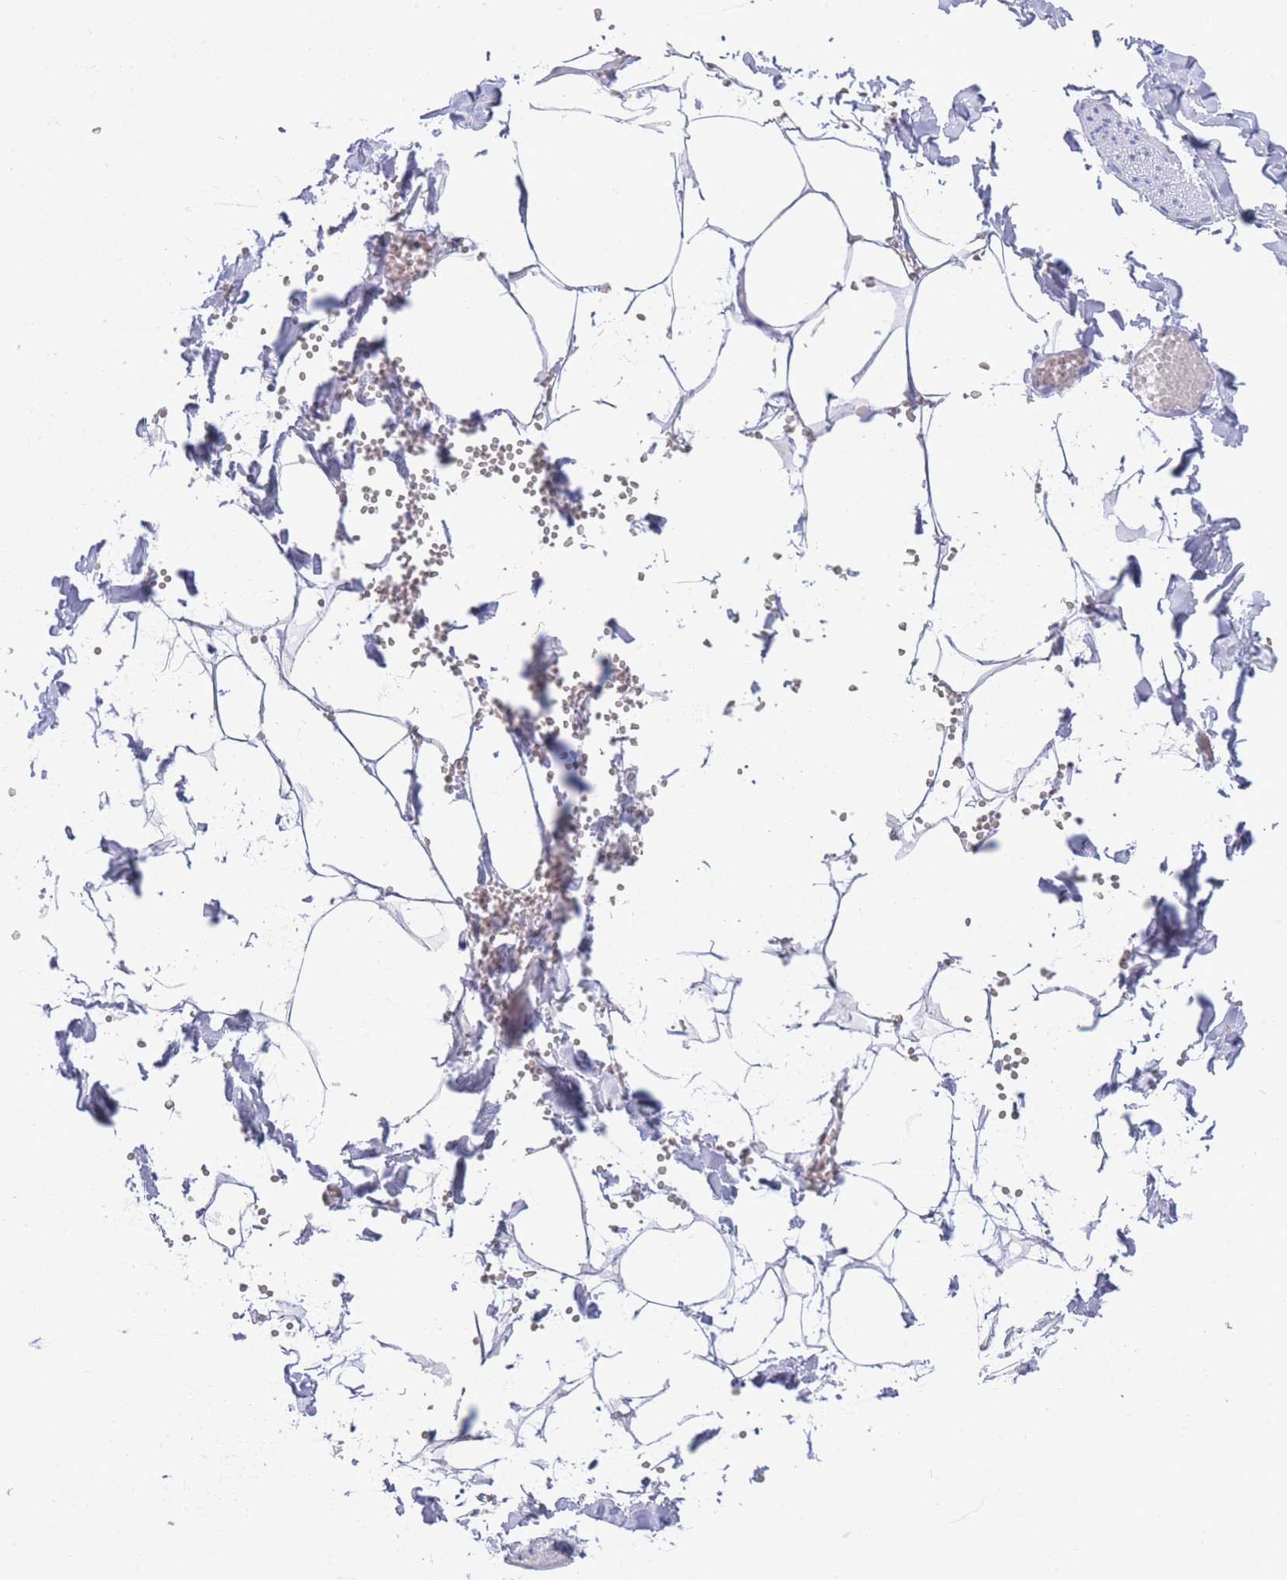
{"staining": {"intensity": "negative", "quantity": "none", "location": "none"}, "tissue": "adipose tissue", "cell_type": "Adipocytes", "image_type": "normal", "snomed": [{"axis": "morphology", "description": "Normal tissue, NOS"}, {"axis": "topography", "description": "Gallbladder"}, {"axis": "topography", "description": "Peripheral nerve tissue"}], "caption": "Adipocytes show no significant protein positivity in unremarkable adipose tissue.", "gene": "ZNF510", "patient": {"sex": "male", "age": 38}}